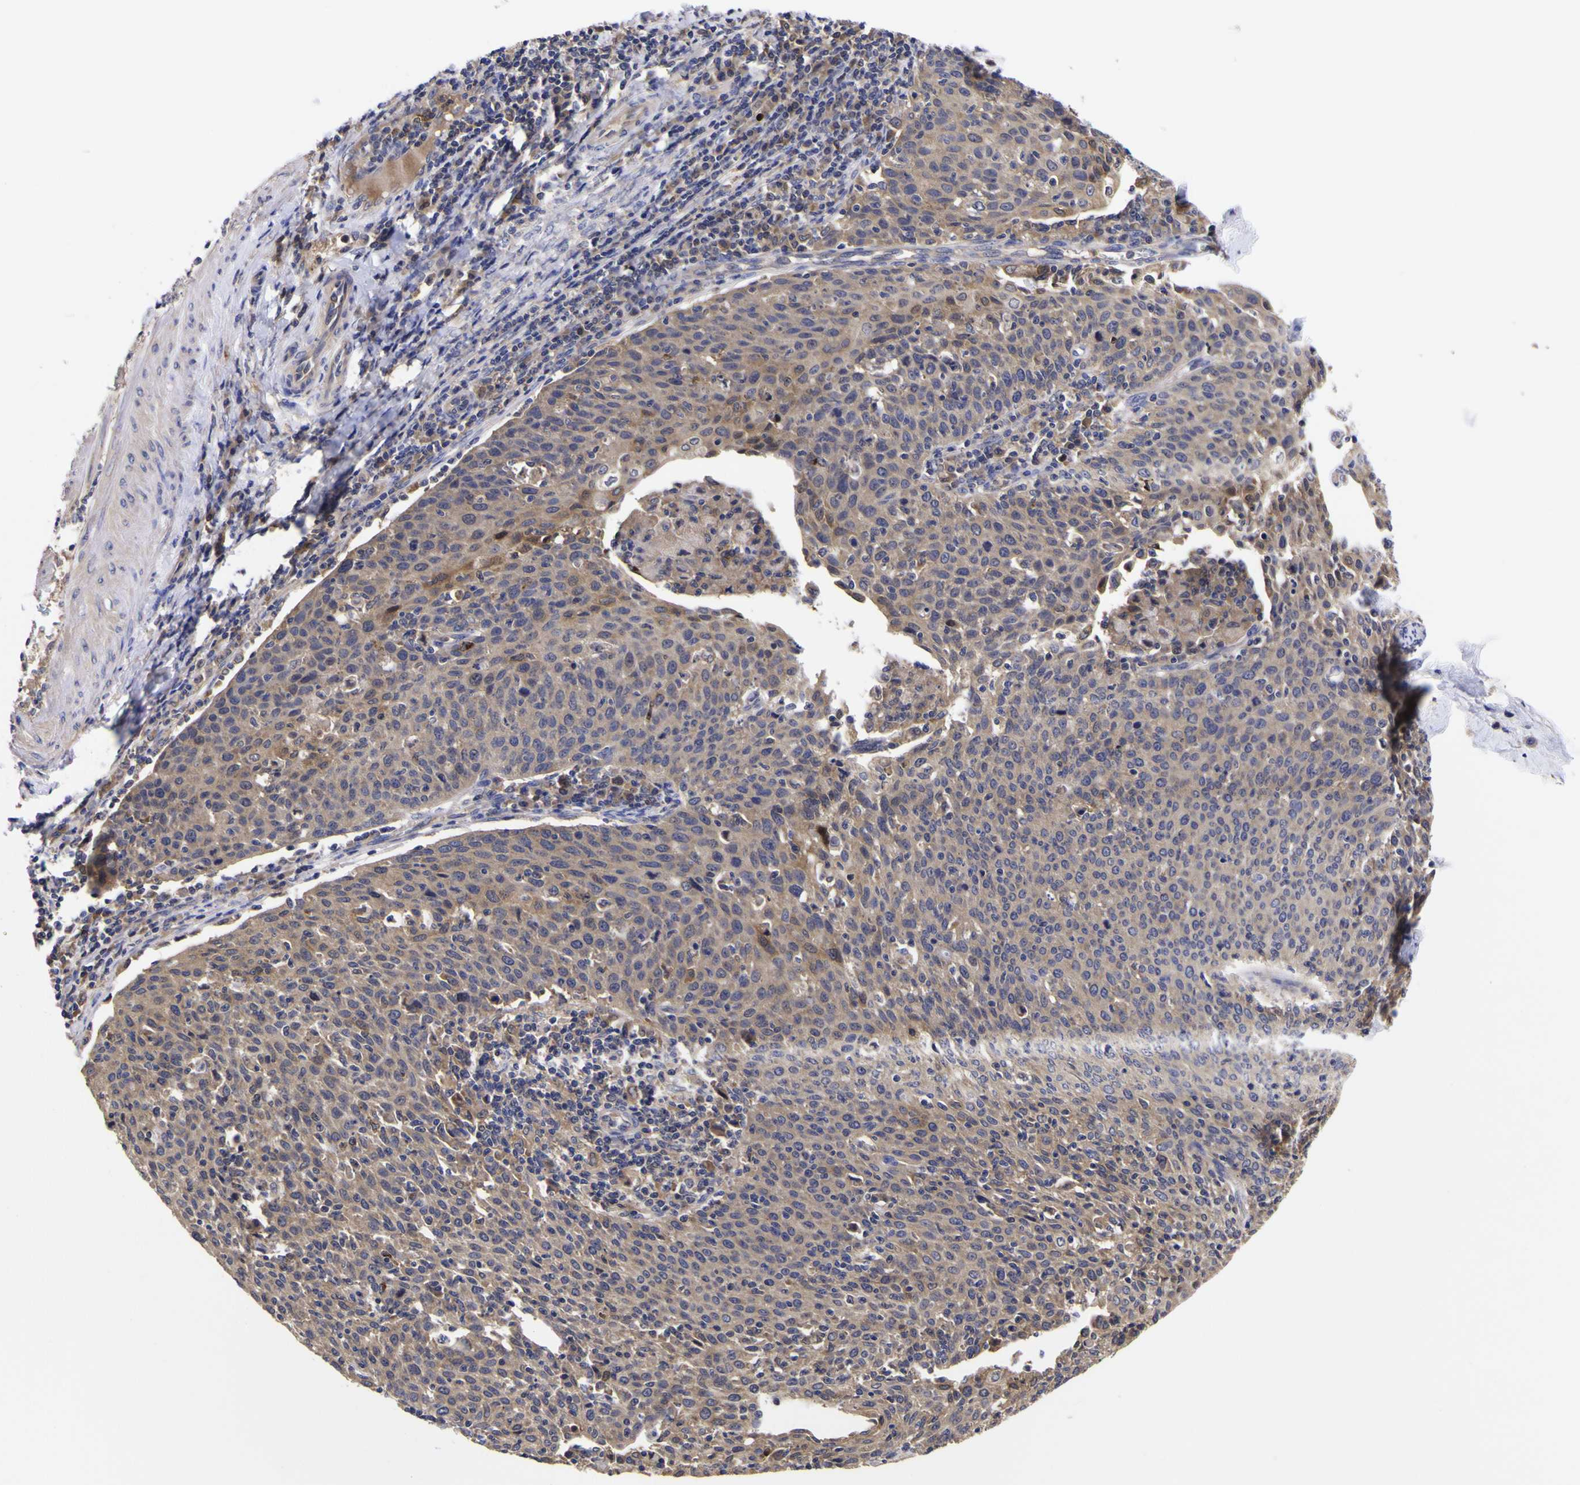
{"staining": {"intensity": "weak", "quantity": ">75%", "location": "cytoplasmic/membranous"}, "tissue": "cervical cancer", "cell_type": "Tumor cells", "image_type": "cancer", "snomed": [{"axis": "morphology", "description": "Squamous cell carcinoma, NOS"}, {"axis": "topography", "description": "Cervix"}], "caption": "Human cervical cancer (squamous cell carcinoma) stained for a protein (brown) exhibits weak cytoplasmic/membranous positive positivity in approximately >75% of tumor cells.", "gene": "MAPK14", "patient": {"sex": "female", "age": 38}}